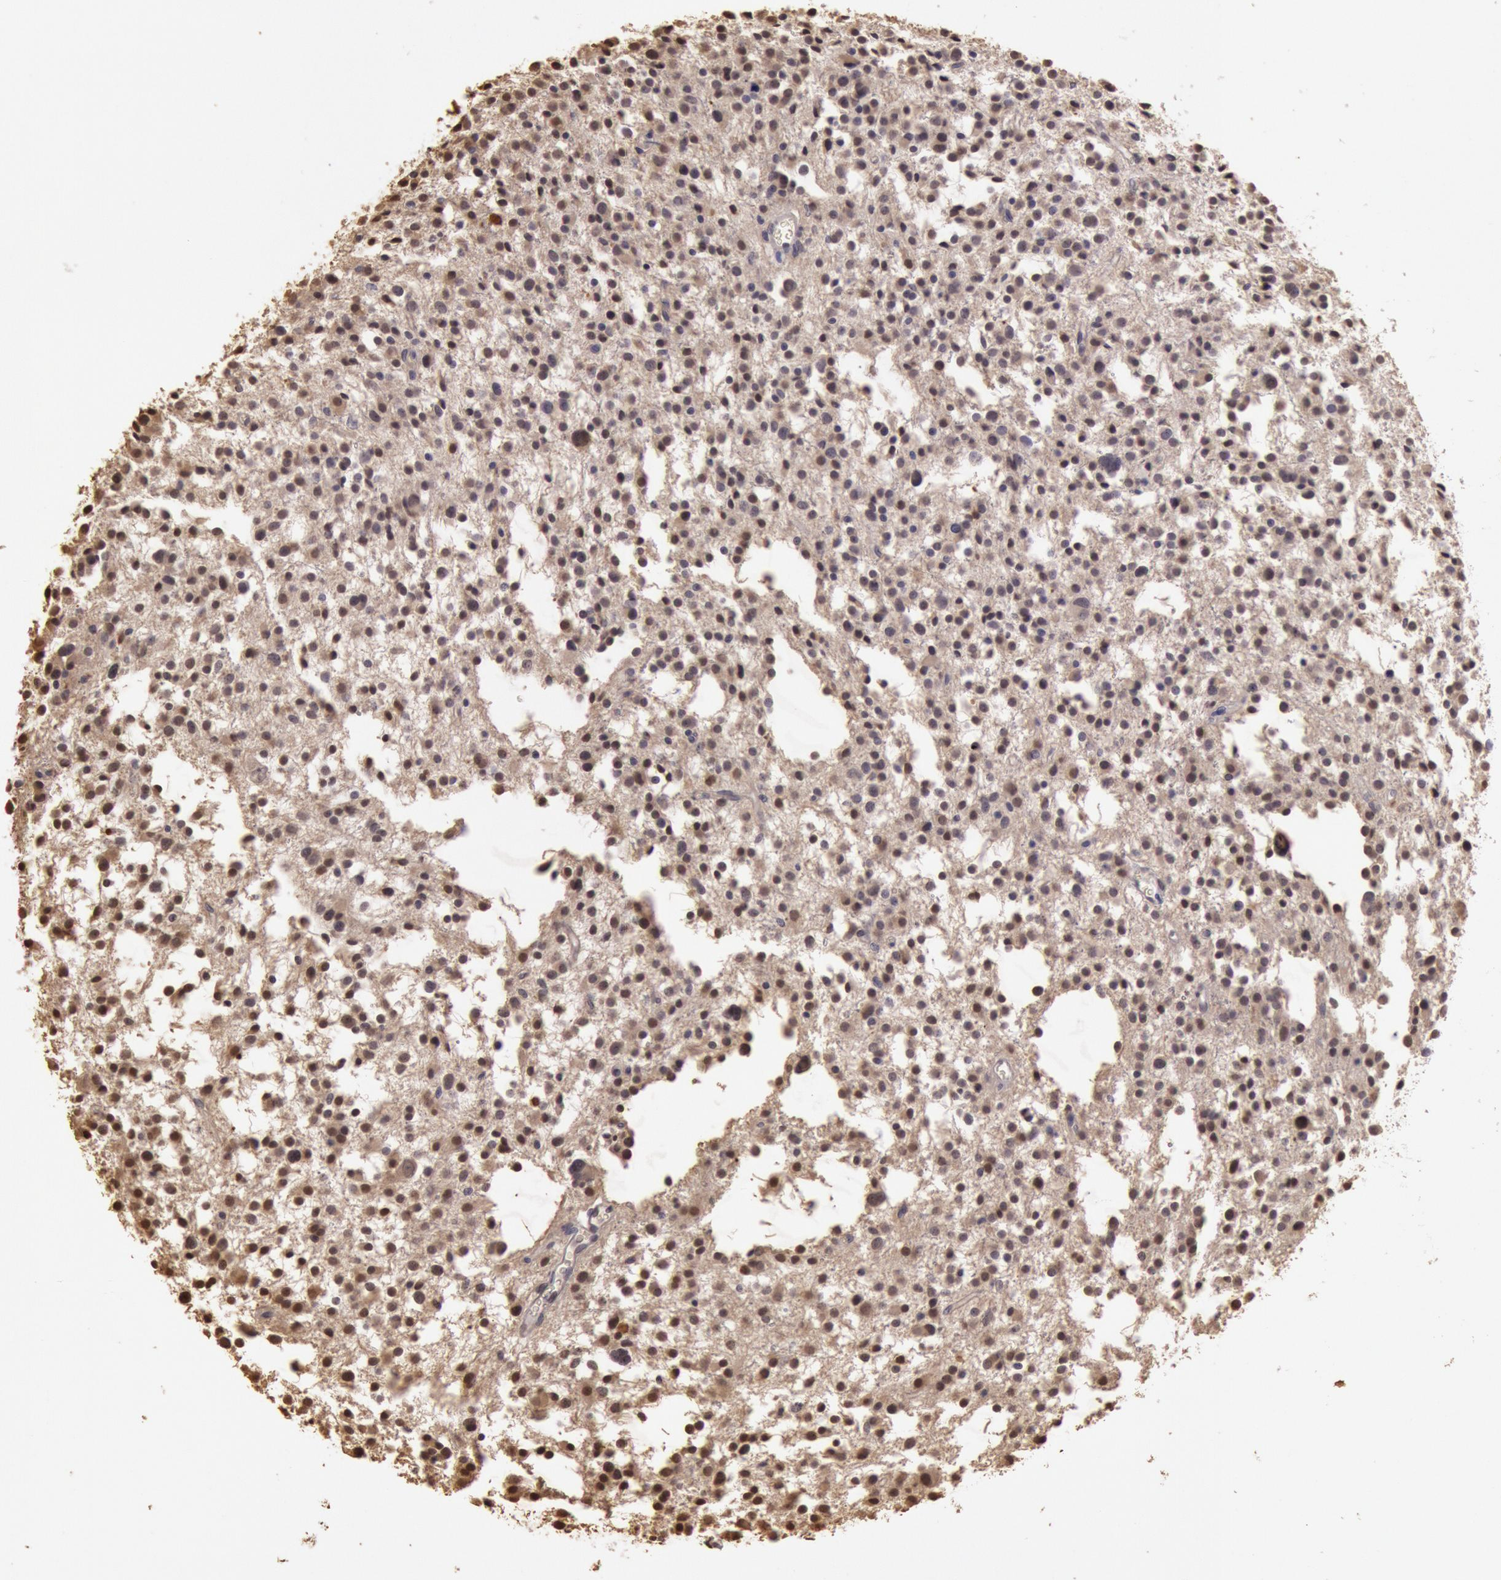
{"staining": {"intensity": "moderate", "quantity": ">75%", "location": "nuclear"}, "tissue": "glioma", "cell_type": "Tumor cells", "image_type": "cancer", "snomed": [{"axis": "morphology", "description": "Glioma, malignant, Low grade"}, {"axis": "topography", "description": "Brain"}], "caption": "High-power microscopy captured an IHC photomicrograph of glioma, revealing moderate nuclear expression in about >75% of tumor cells.", "gene": "SOD1", "patient": {"sex": "female", "age": 36}}